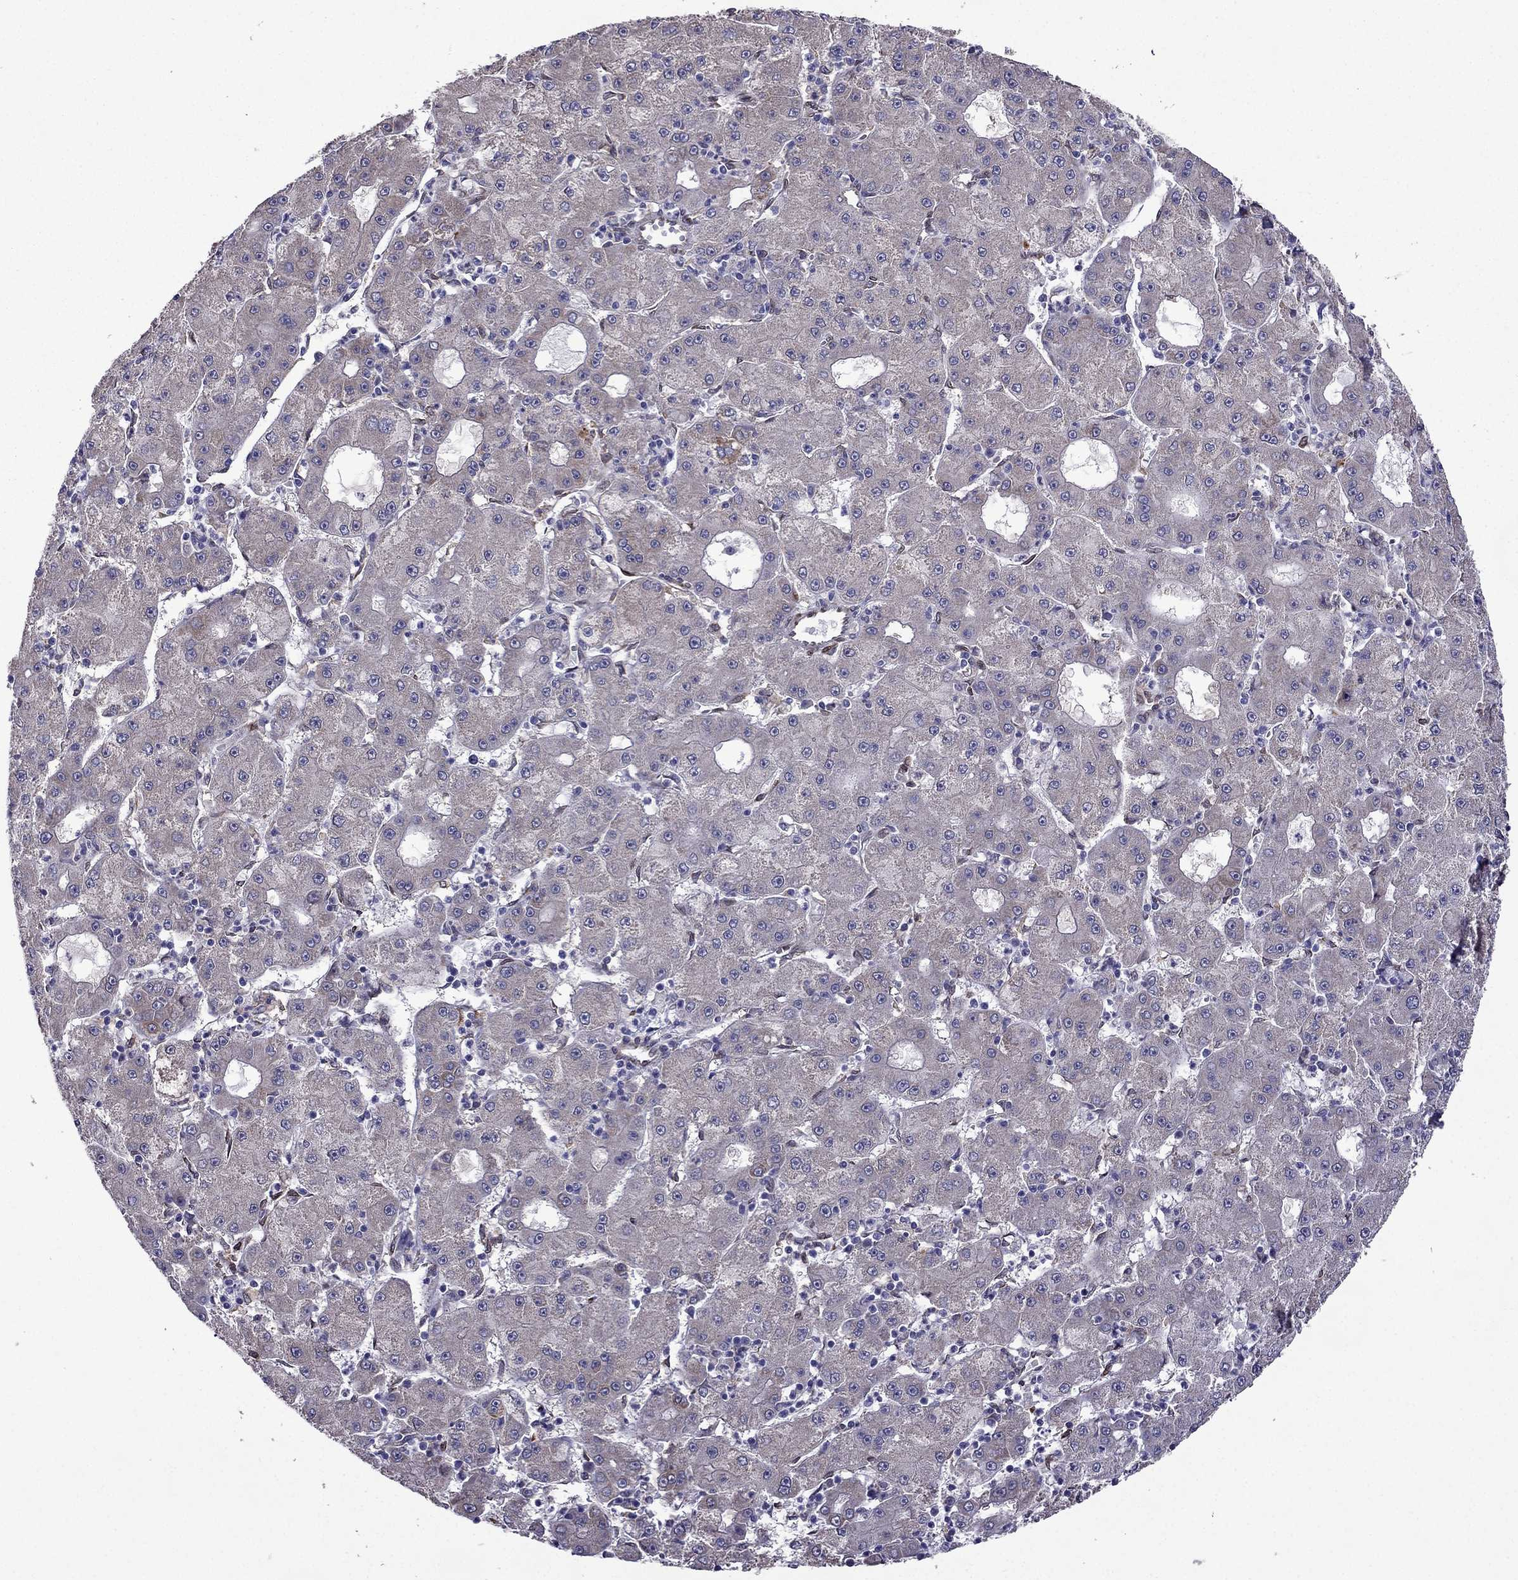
{"staining": {"intensity": "weak", "quantity": "<25%", "location": "cytoplasmic/membranous"}, "tissue": "liver cancer", "cell_type": "Tumor cells", "image_type": "cancer", "snomed": [{"axis": "morphology", "description": "Carcinoma, Hepatocellular, NOS"}, {"axis": "topography", "description": "Liver"}], "caption": "The immunohistochemistry photomicrograph has no significant positivity in tumor cells of liver hepatocellular carcinoma tissue. (Brightfield microscopy of DAB IHC at high magnification).", "gene": "IKBIP", "patient": {"sex": "male", "age": 73}}